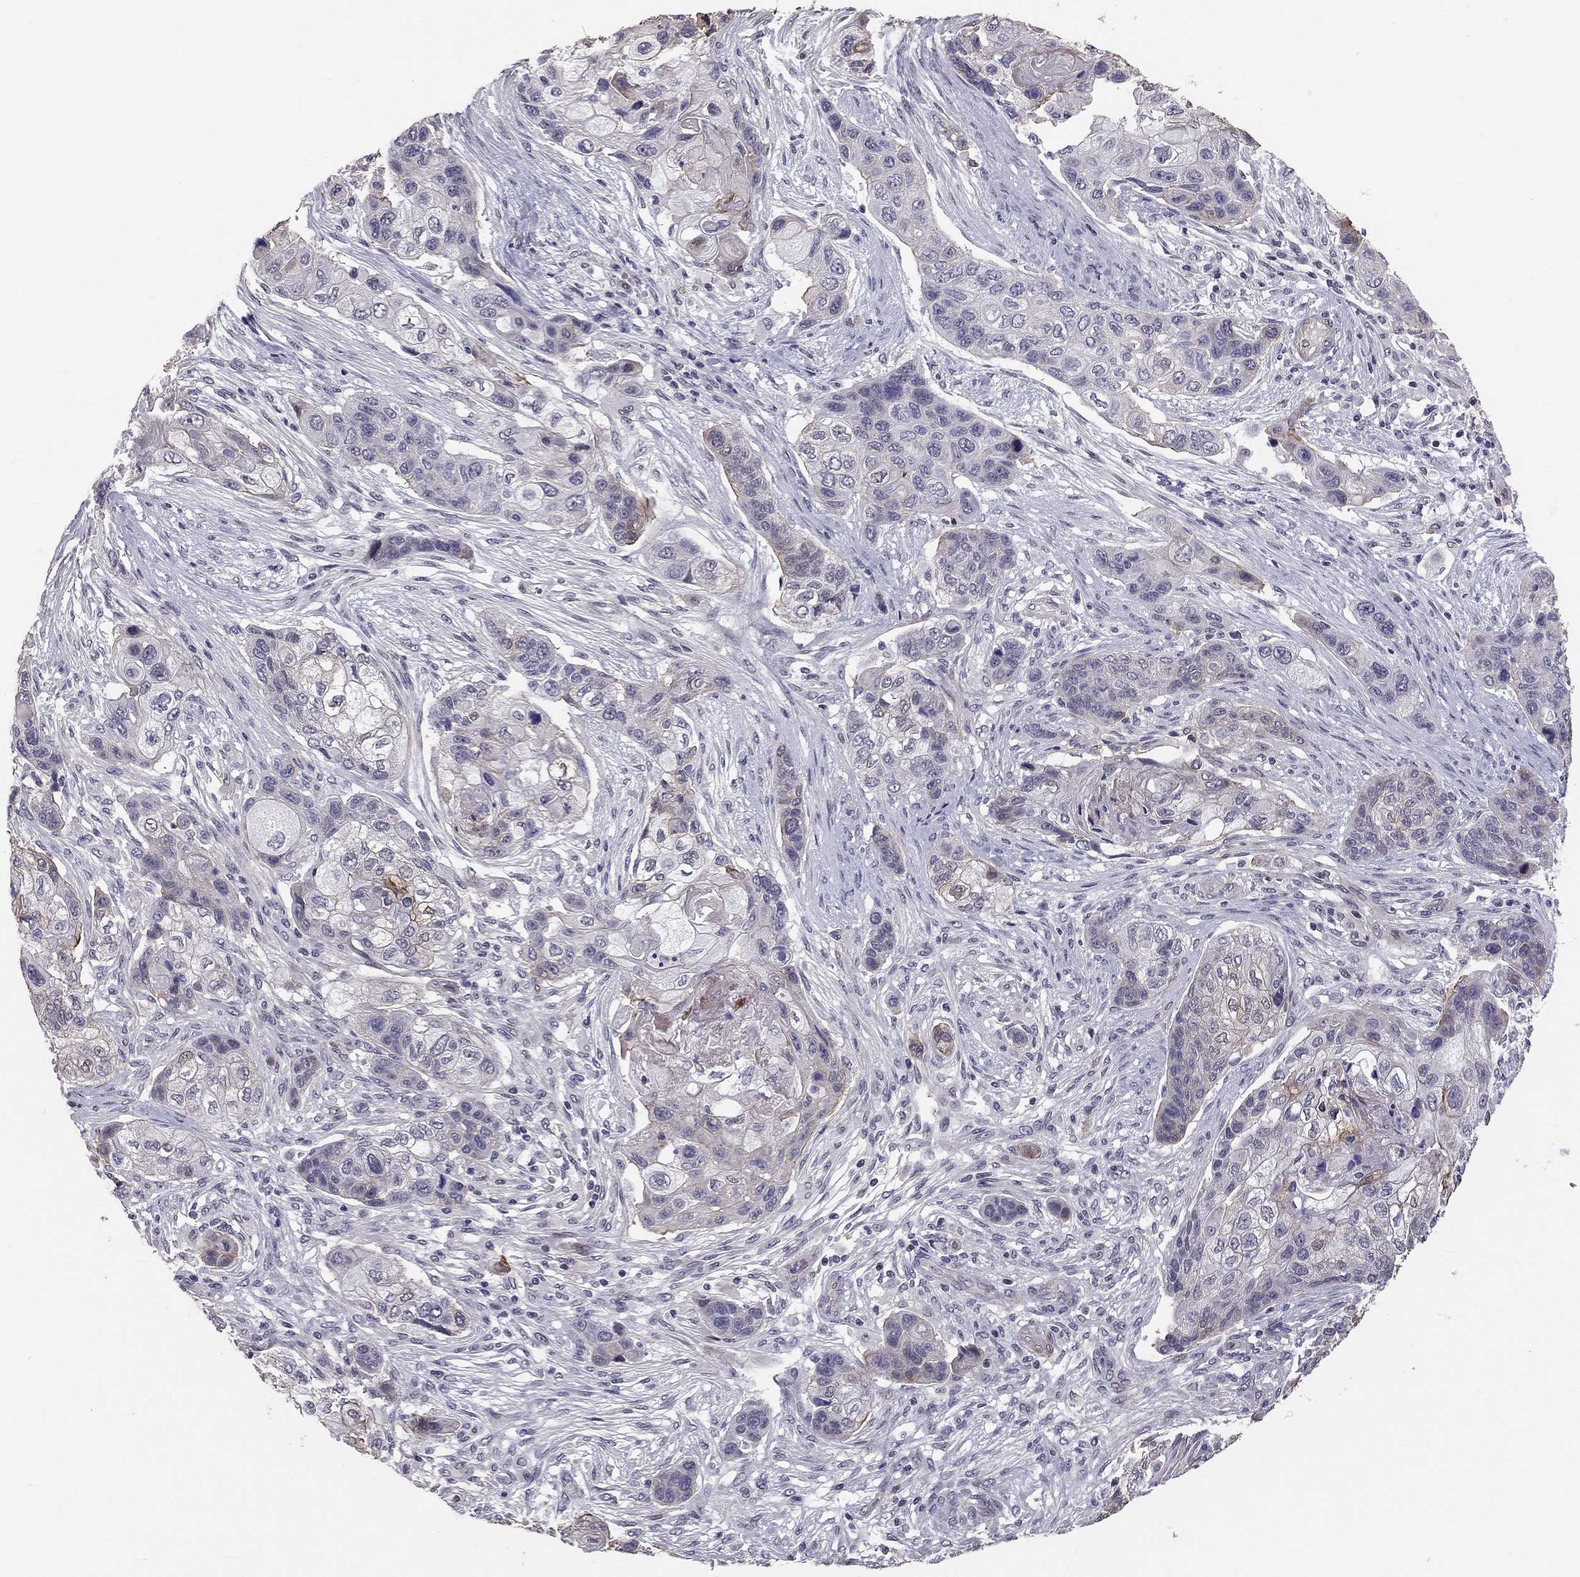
{"staining": {"intensity": "weak", "quantity": "<25%", "location": "cytoplasmic/membranous"}, "tissue": "lung cancer", "cell_type": "Tumor cells", "image_type": "cancer", "snomed": [{"axis": "morphology", "description": "Squamous cell carcinoma, NOS"}, {"axis": "topography", "description": "Lung"}], "caption": "Tumor cells show no significant staining in lung cancer (squamous cell carcinoma). The staining is performed using DAB (3,3'-diaminobenzidine) brown chromogen with nuclei counter-stained in using hematoxylin.", "gene": "GJB4", "patient": {"sex": "male", "age": 69}}